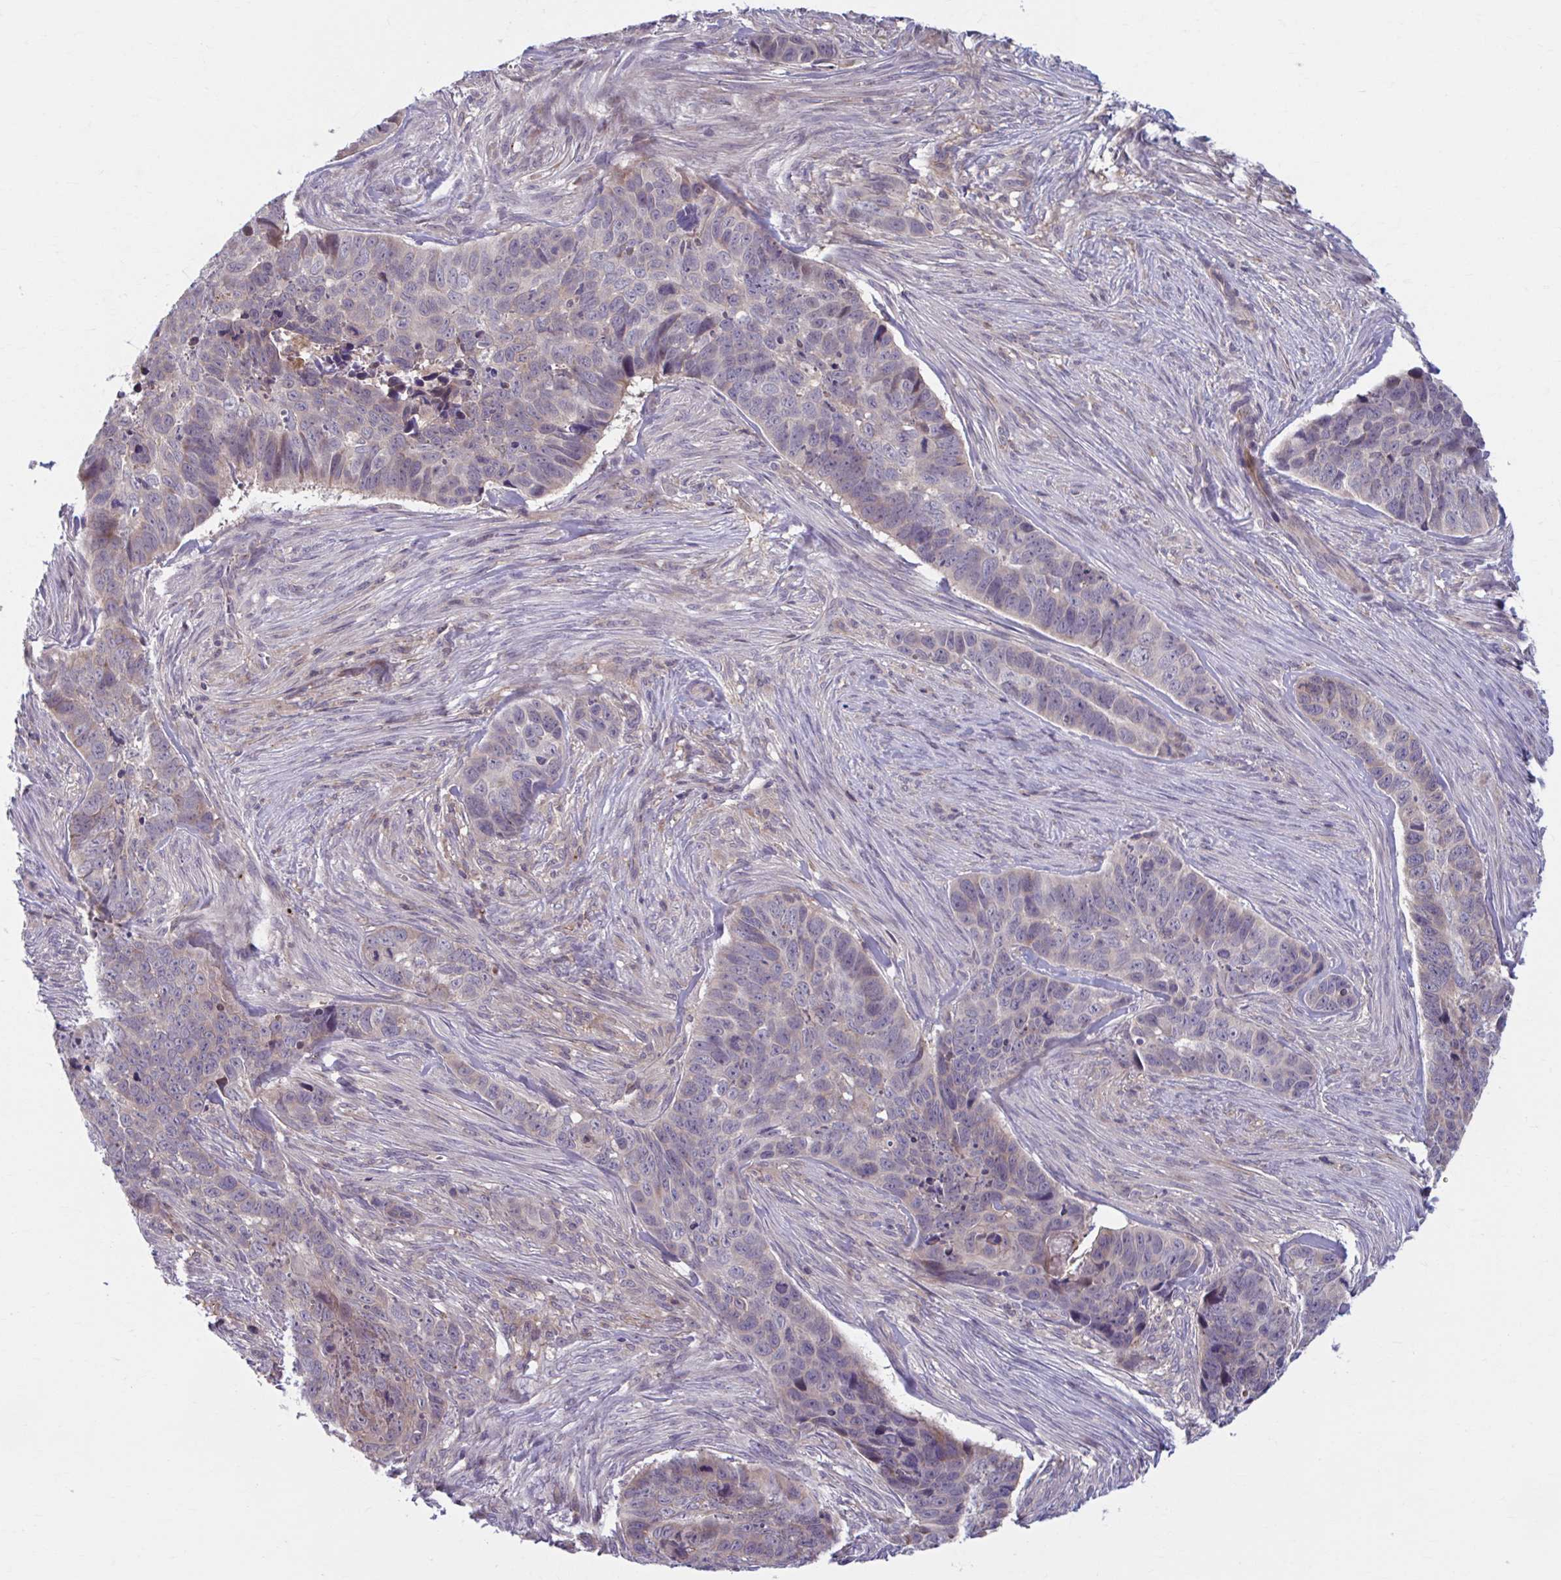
{"staining": {"intensity": "weak", "quantity": "<25%", "location": "cytoplasmic/membranous"}, "tissue": "skin cancer", "cell_type": "Tumor cells", "image_type": "cancer", "snomed": [{"axis": "morphology", "description": "Basal cell carcinoma"}, {"axis": "topography", "description": "Skin"}], "caption": "This is a image of immunohistochemistry staining of skin basal cell carcinoma, which shows no positivity in tumor cells. The staining was performed using DAB to visualize the protein expression in brown, while the nuclei were stained in blue with hematoxylin (Magnification: 20x).", "gene": "ADAT3", "patient": {"sex": "female", "age": 82}}